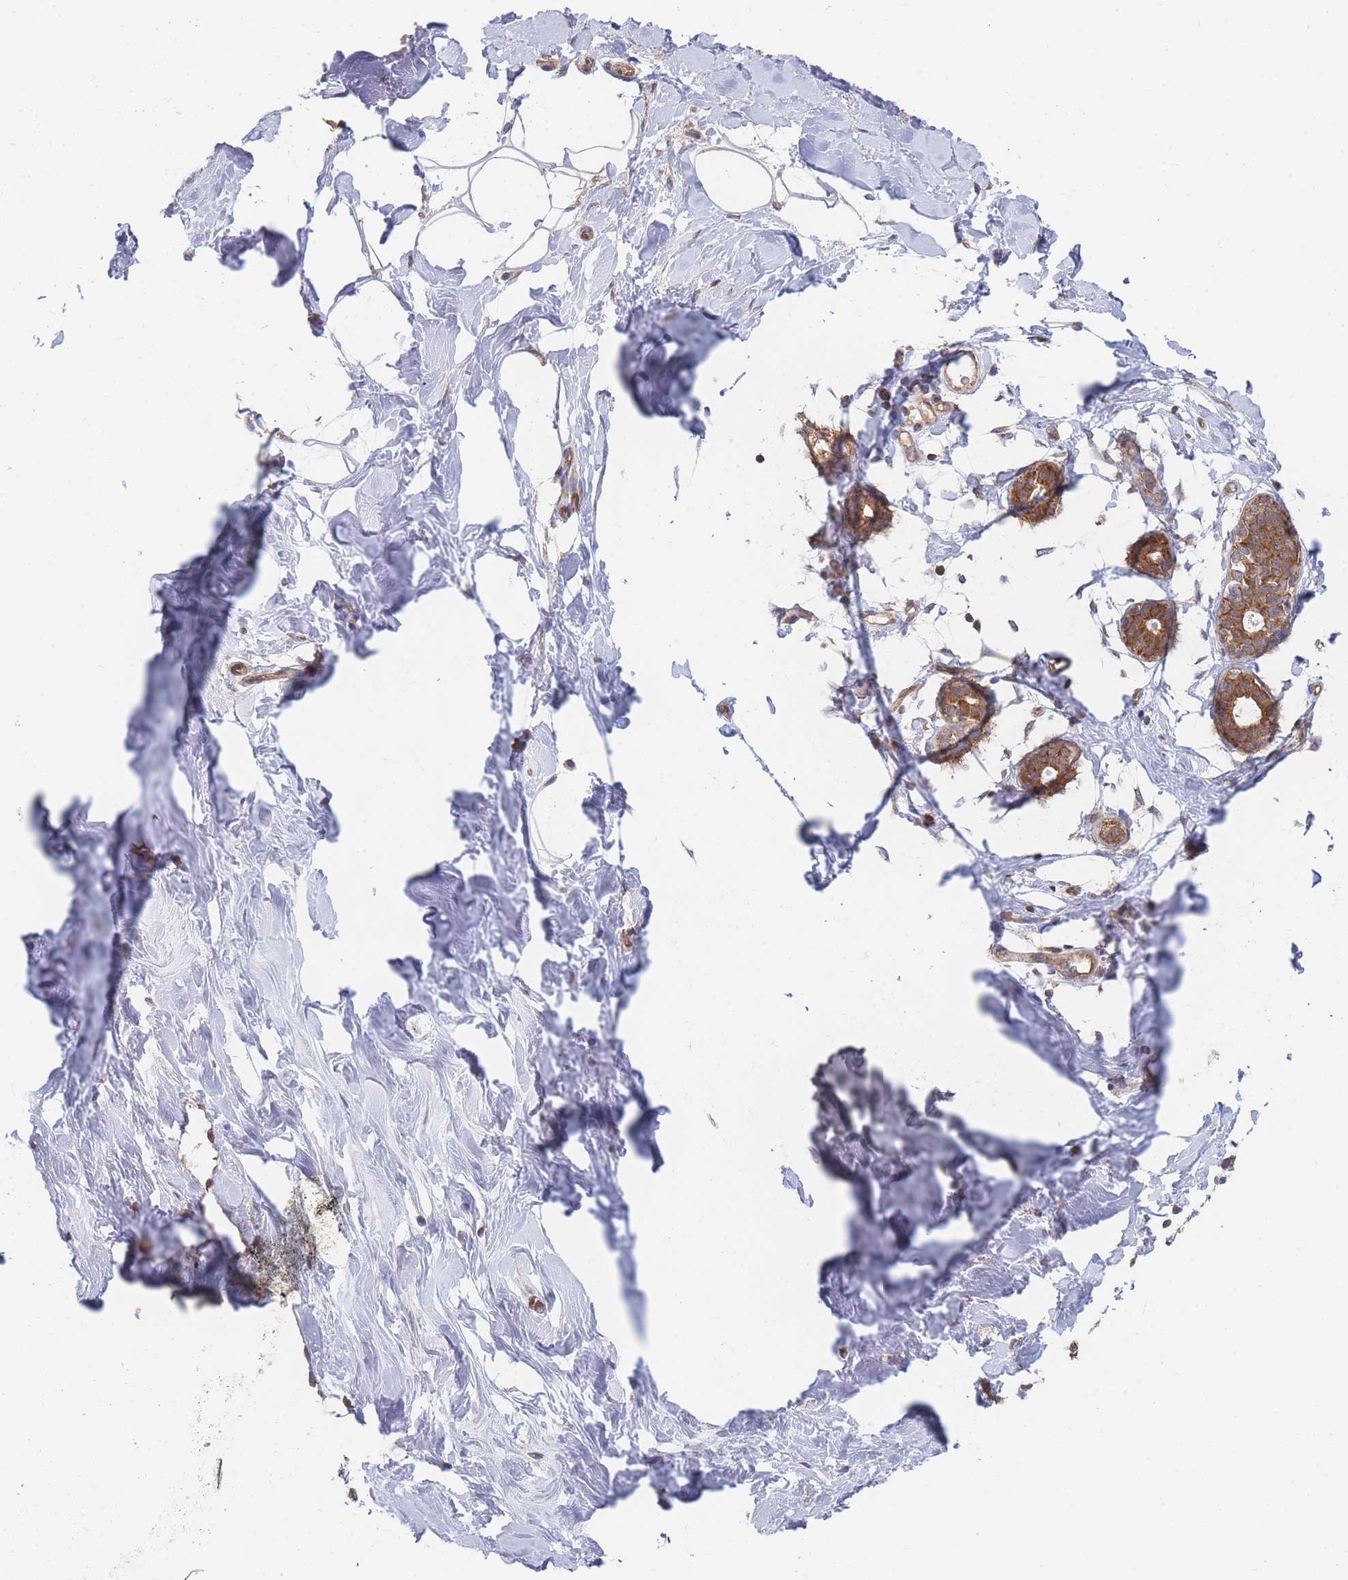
{"staining": {"intensity": "negative", "quantity": "none", "location": "none"}, "tissue": "adipose tissue", "cell_type": "Adipocytes", "image_type": "normal", "snomed": [{"axis": "morphology", "description": "Normal tissue, NOS"}, {"axis": "topography", "description": "Breast"}], "caption": "High power microscopy photomicrograph of an immunohistochemistry (IHC) photomicrograph of normal adipose tissue, revealing no significant staining in adipocytes.", "gene": "MRPS18B", "patient": {"sex": "female", "age": 26}}